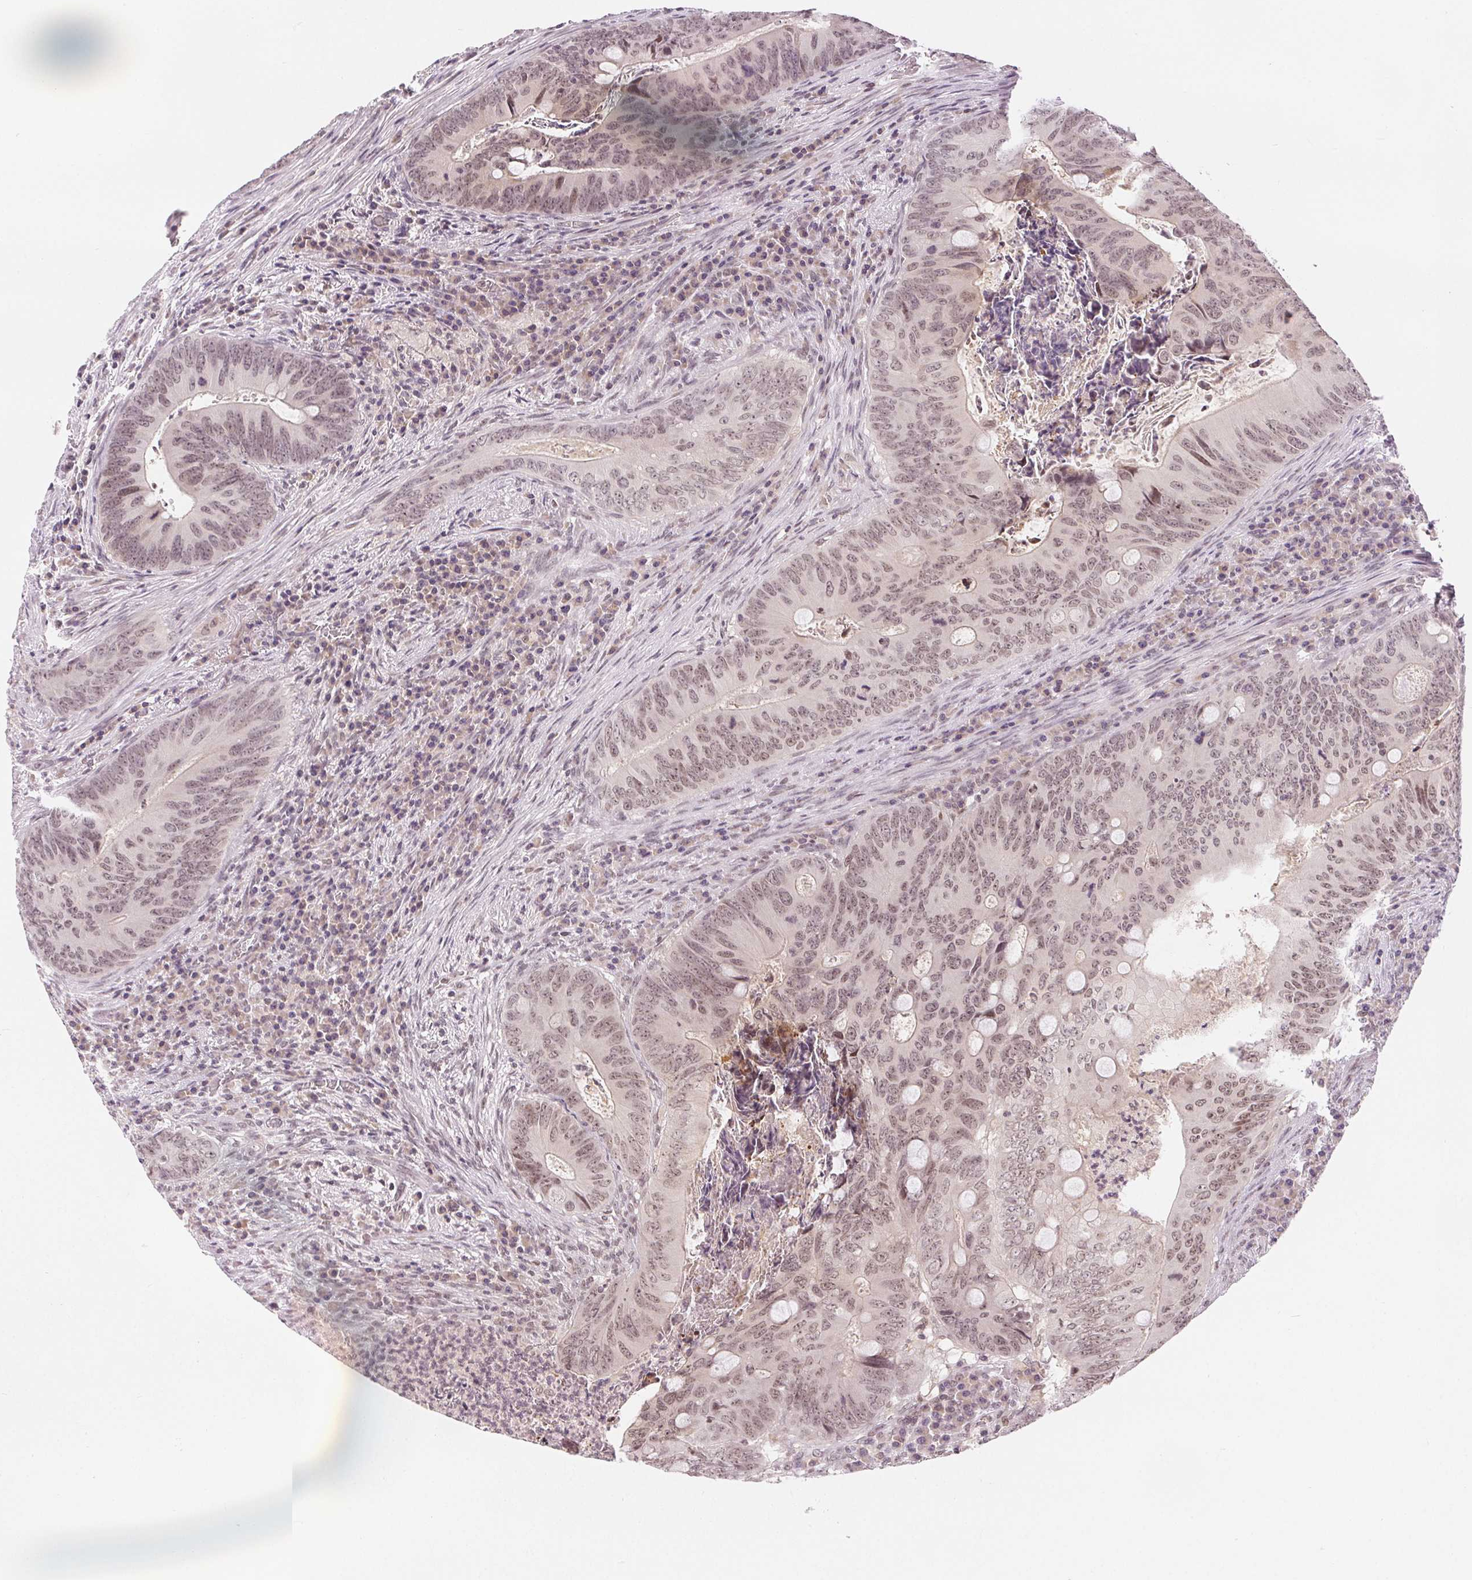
{"staining": {"intensity": "weak", "quantity": "25%-75%", "location": "nuclear"}, "tissue": "colorectal cancer", "cell_type": "Tumor cells", "image_type": "cancer", "snomed": [{"axis": "morphology", "description": "Adenocarcinoma, NOS"}, {"axis": "topography", "description": "Colon"}], "caption": "Weak nuclear protein expression is appreciated in about 25%-75% of tumor cells in colorectal cancer (adenocarcinoma).", "gene": "DEK", "patient": {"sex": "female", "age": 74}}